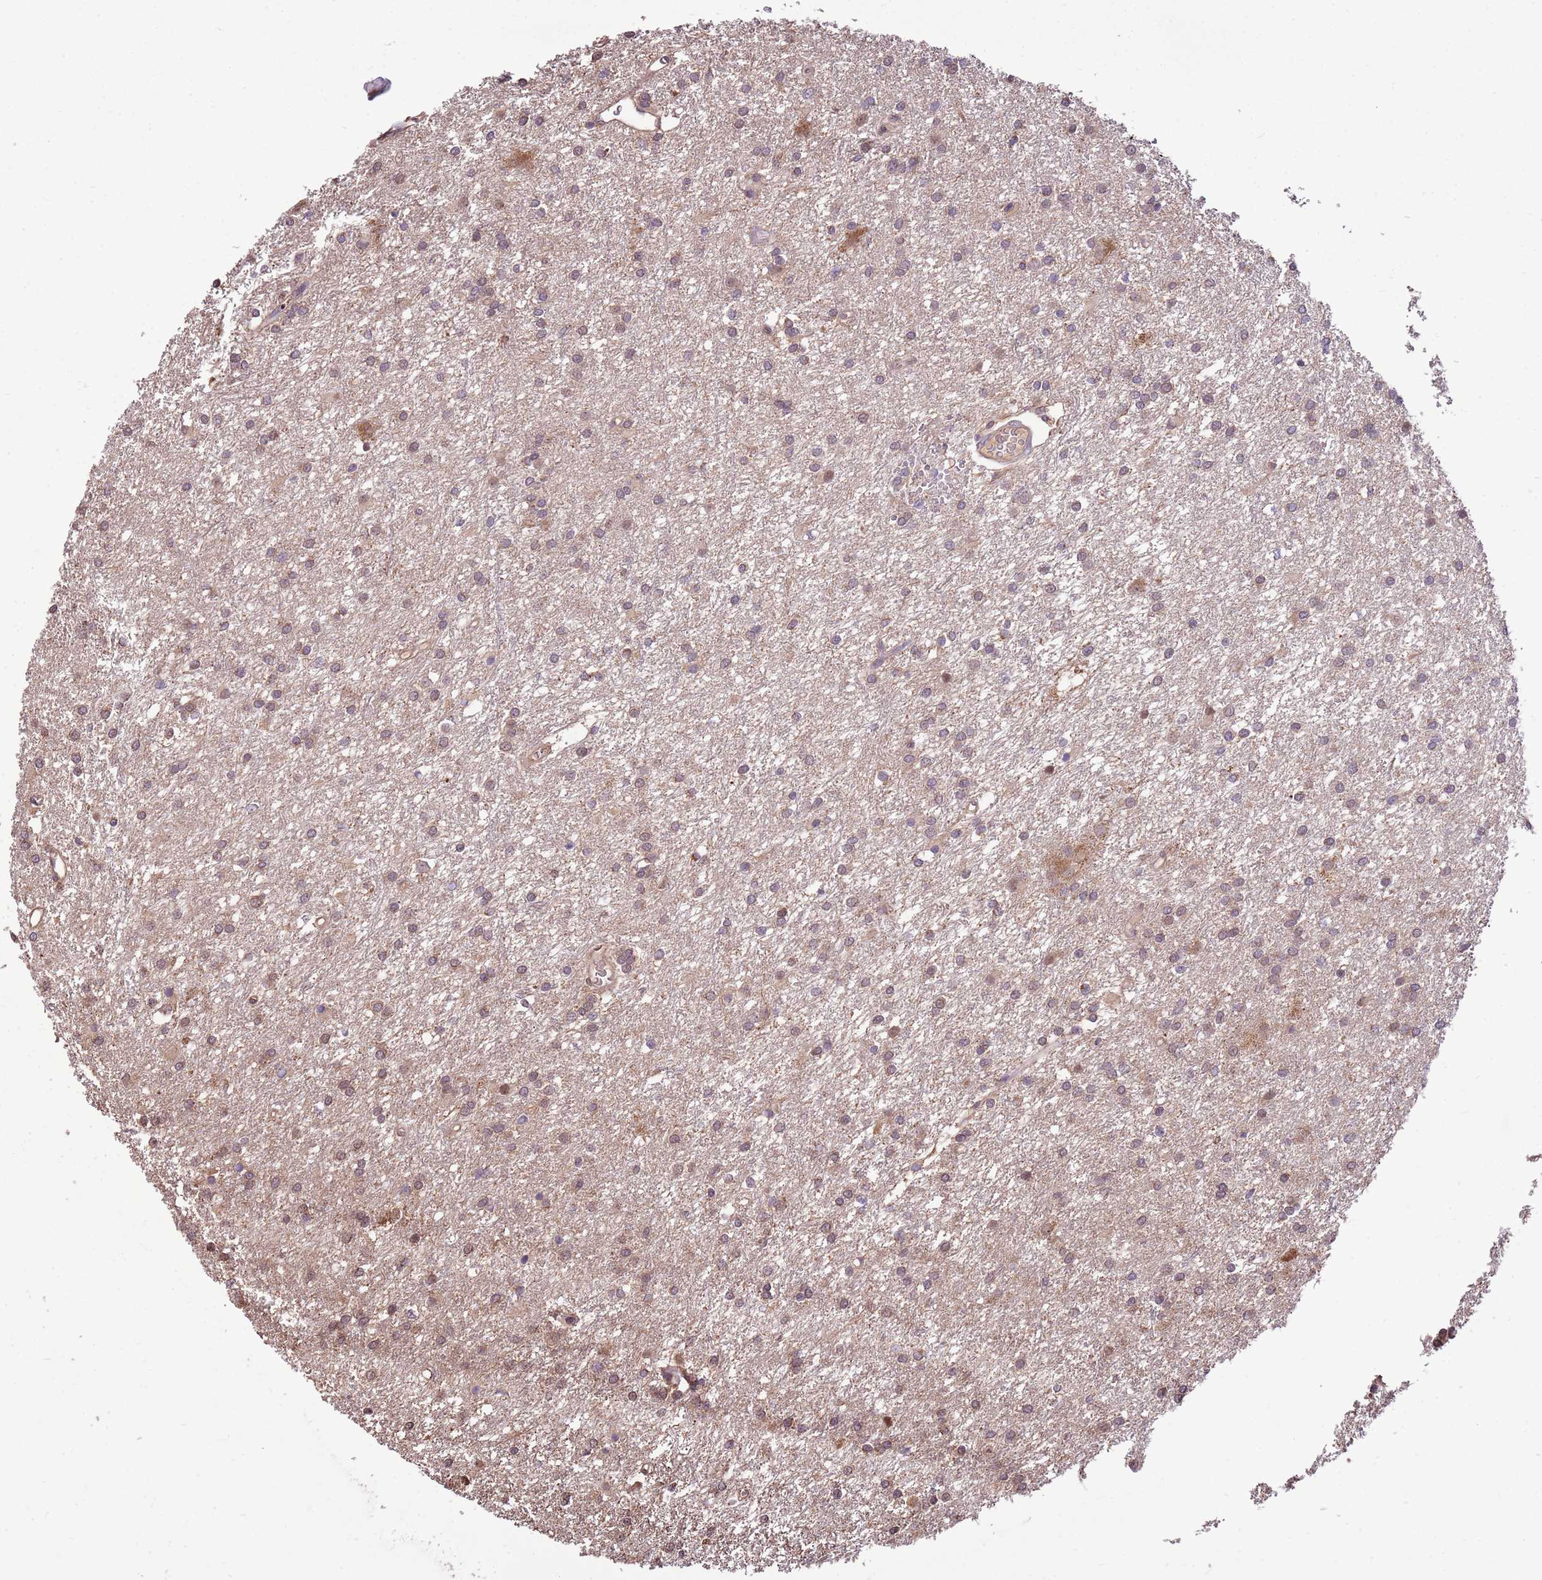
{"staining": {"intensity": "weak", "quantity": "25%-75%", "location": "cytoplasmic/membranous"}, "tissue": "glioma", "cell_type": "Tumor cells", "image_type": "cancer", "snomed": [{"axis": "morphology", "description": "Glioma, malignant, High grade"}, {"axis": "topography", "description": "Brain"}], "caption": "Malignant glioma (high-grade) stained for a protein (brown) shows weak cytoplasmic/membranous positive staining in approximately 25%-75% of tumor cells.", "gene": "BBS5", "patient": {"sex": "female", "age": 50}}